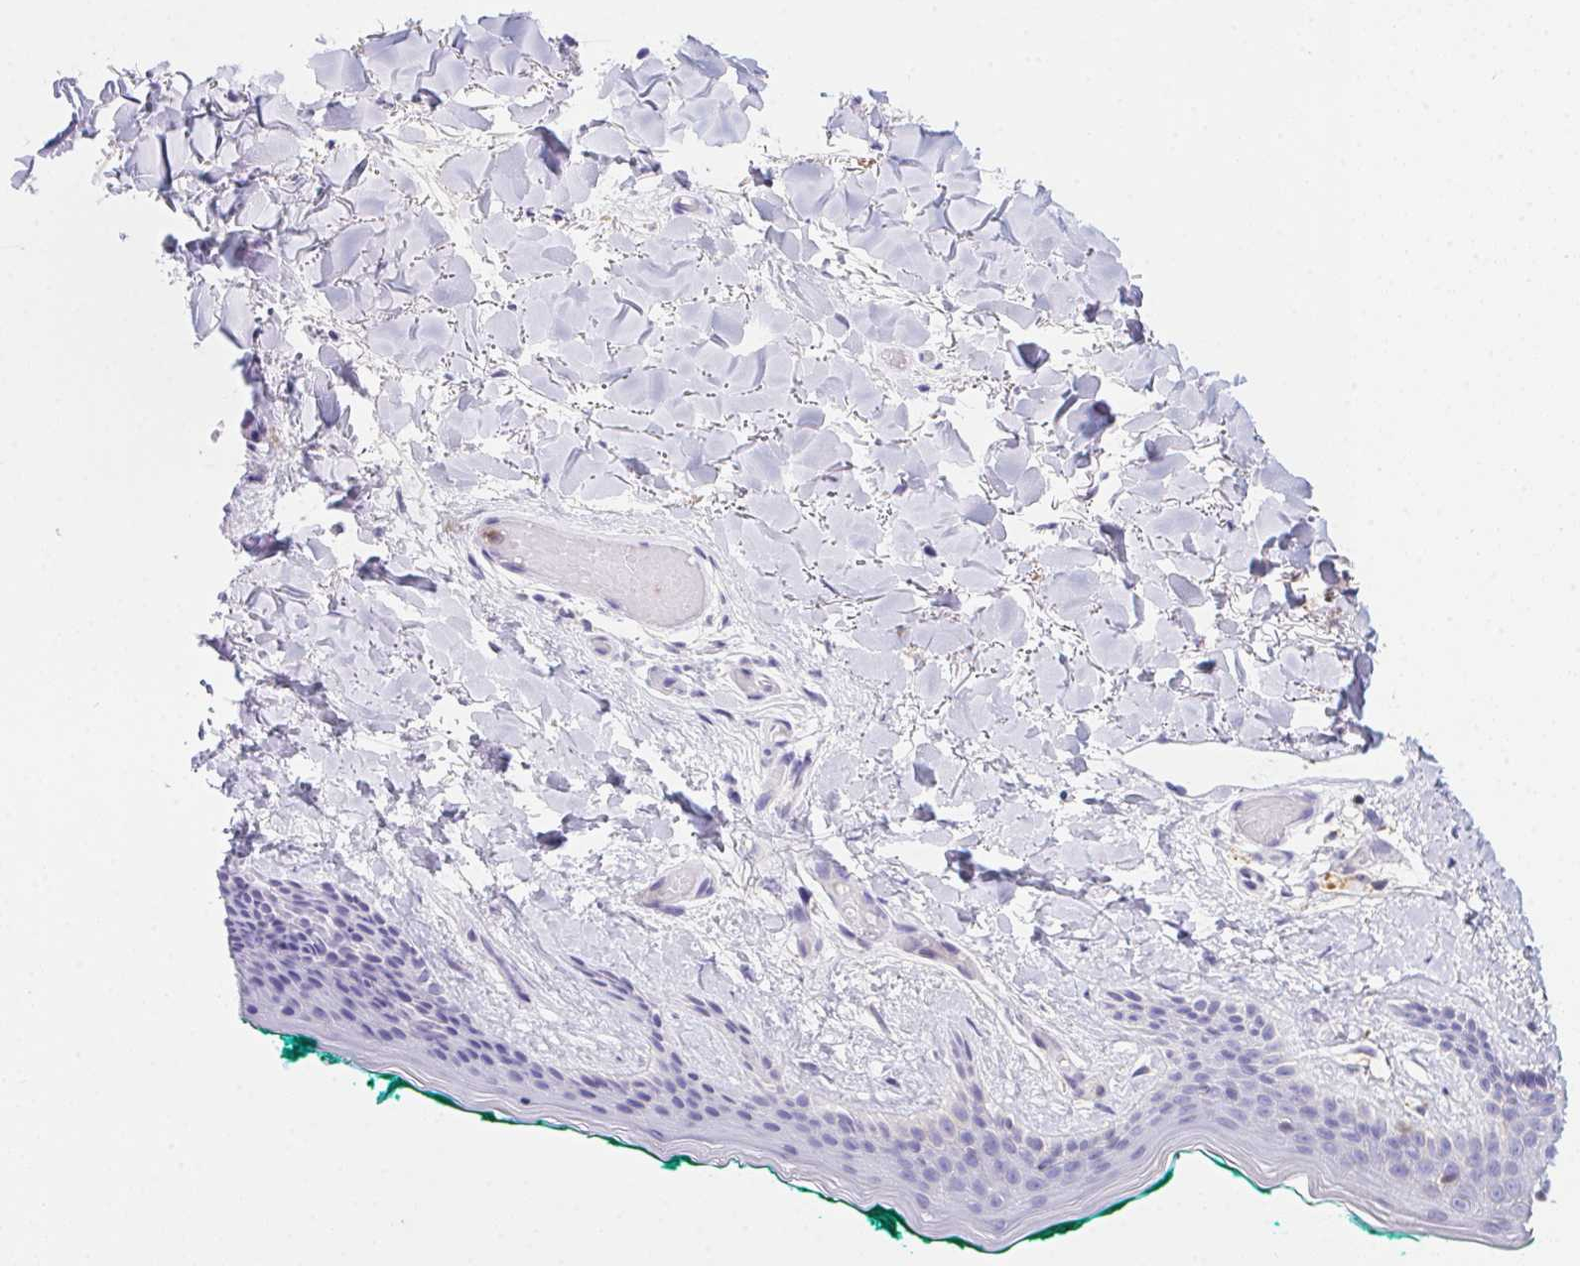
{"staining": {"intensity": "negative", "quantity": "none", "location": "none"}, "tissue": "skin", "cell_type": "Fibroblasts", "image_type": "normal", "snomed": [{"axis": "morphology", "description": "Normal tissue, NOS"}, {"axis": "topography", "description": "Skin"}], "caption": "High power microscopy micrograph of an immunohistochemistry (IHC) image of benign skin, revealing no significant positivity in fibroblasts.", "gene": "APBB1IP", "patient": {"sex": "female", "age": 34}}